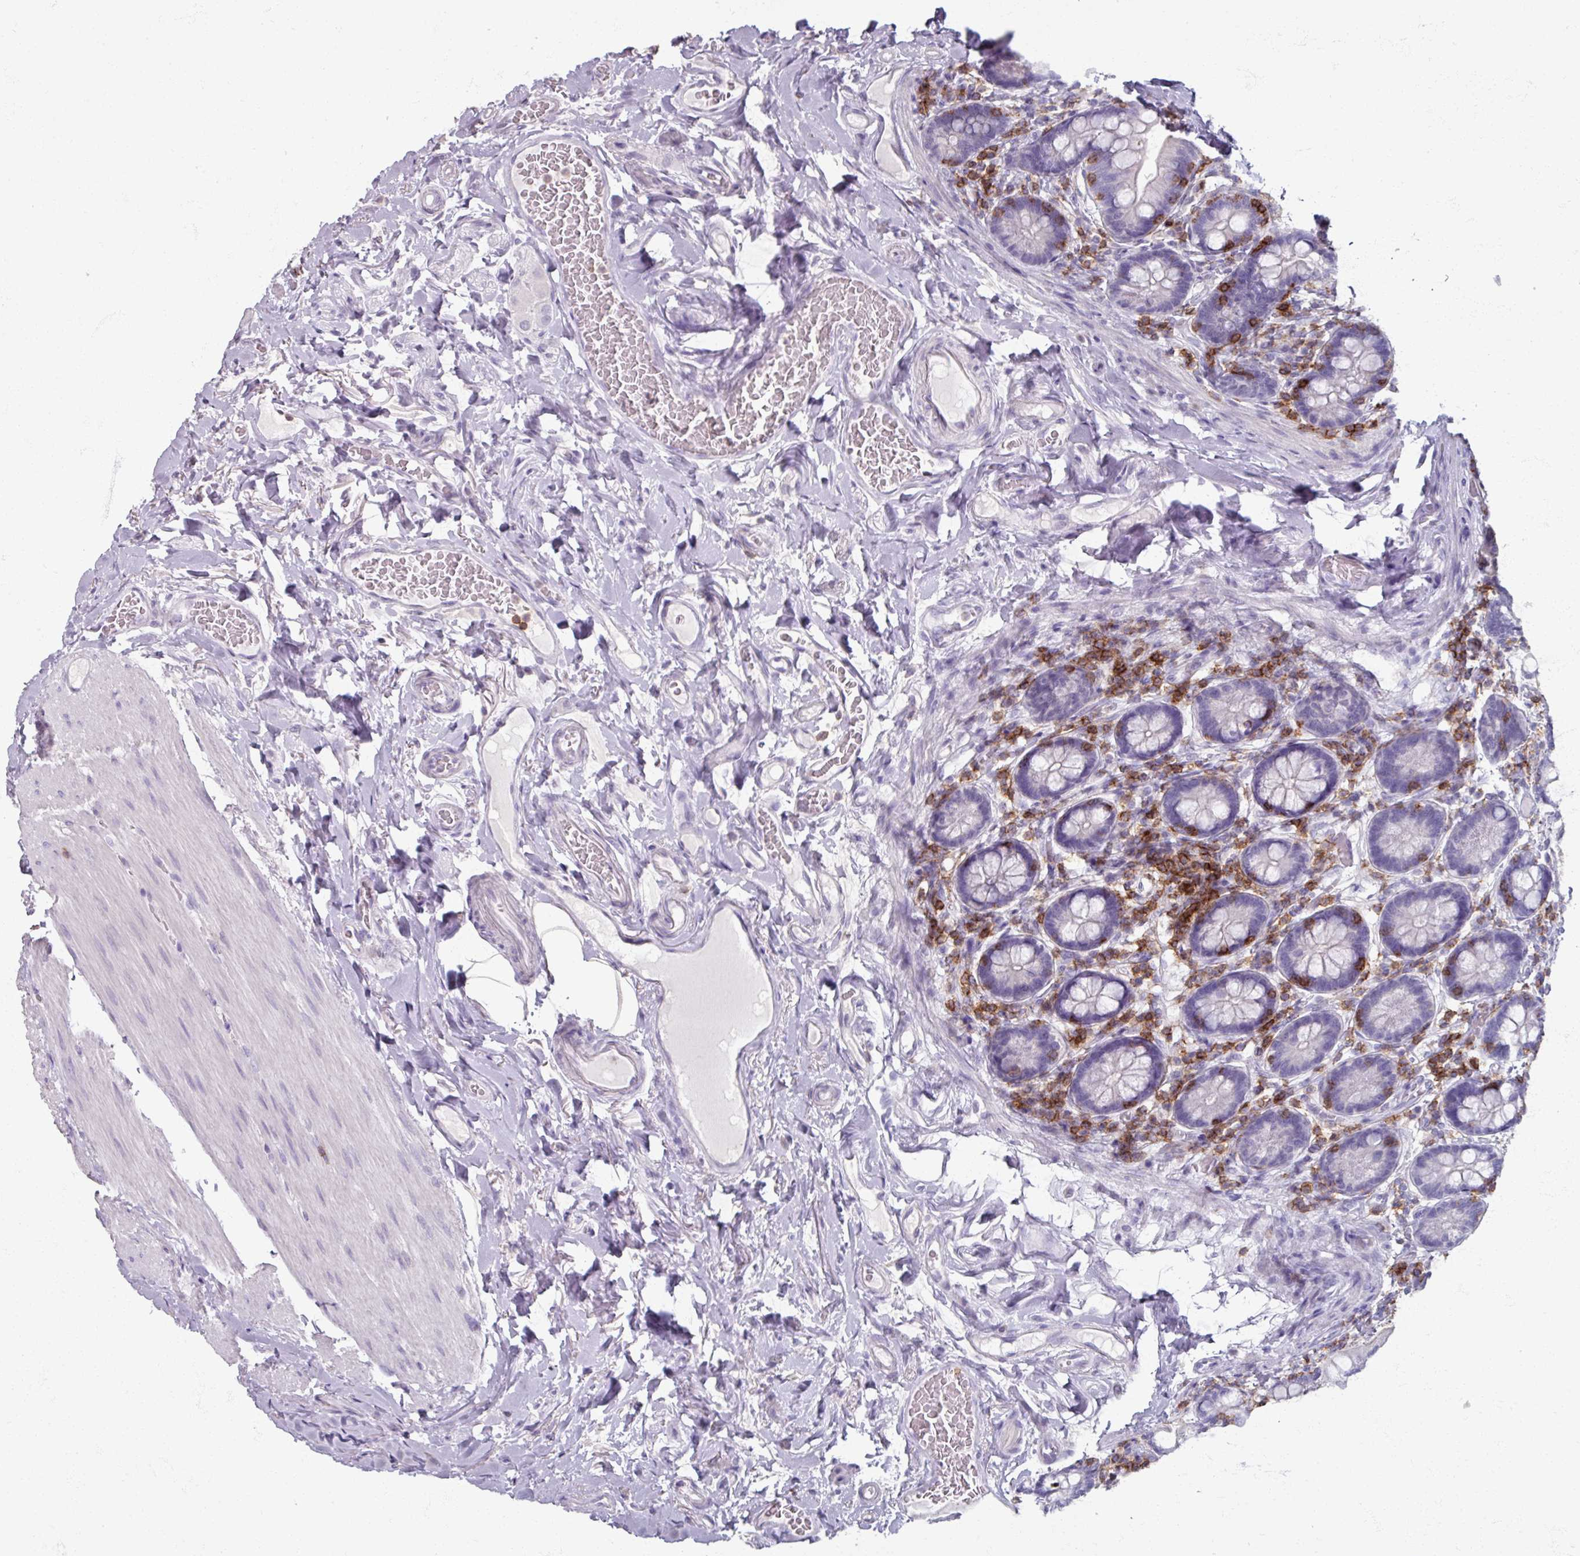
{"staining": {"intensity": "negative", "quantity": "none", "location": "none"}, "tissue": "small intestine", "cell_type": "Glandular cells", "image_type": "normal", "snomed": [{"axis": "morphology", "description": "Normal tissue, NOS"}, {"axis": "topography", "description": "Small intestine"}], "caption": "Small intestine was stained to show a protein in brown. There is no significant staining in glandular cells. (DAB IHC visualized using brightfield microscopy, high magnification).", "gene": "PTPRC", "patient": {"sex": "female", "age": 64}}